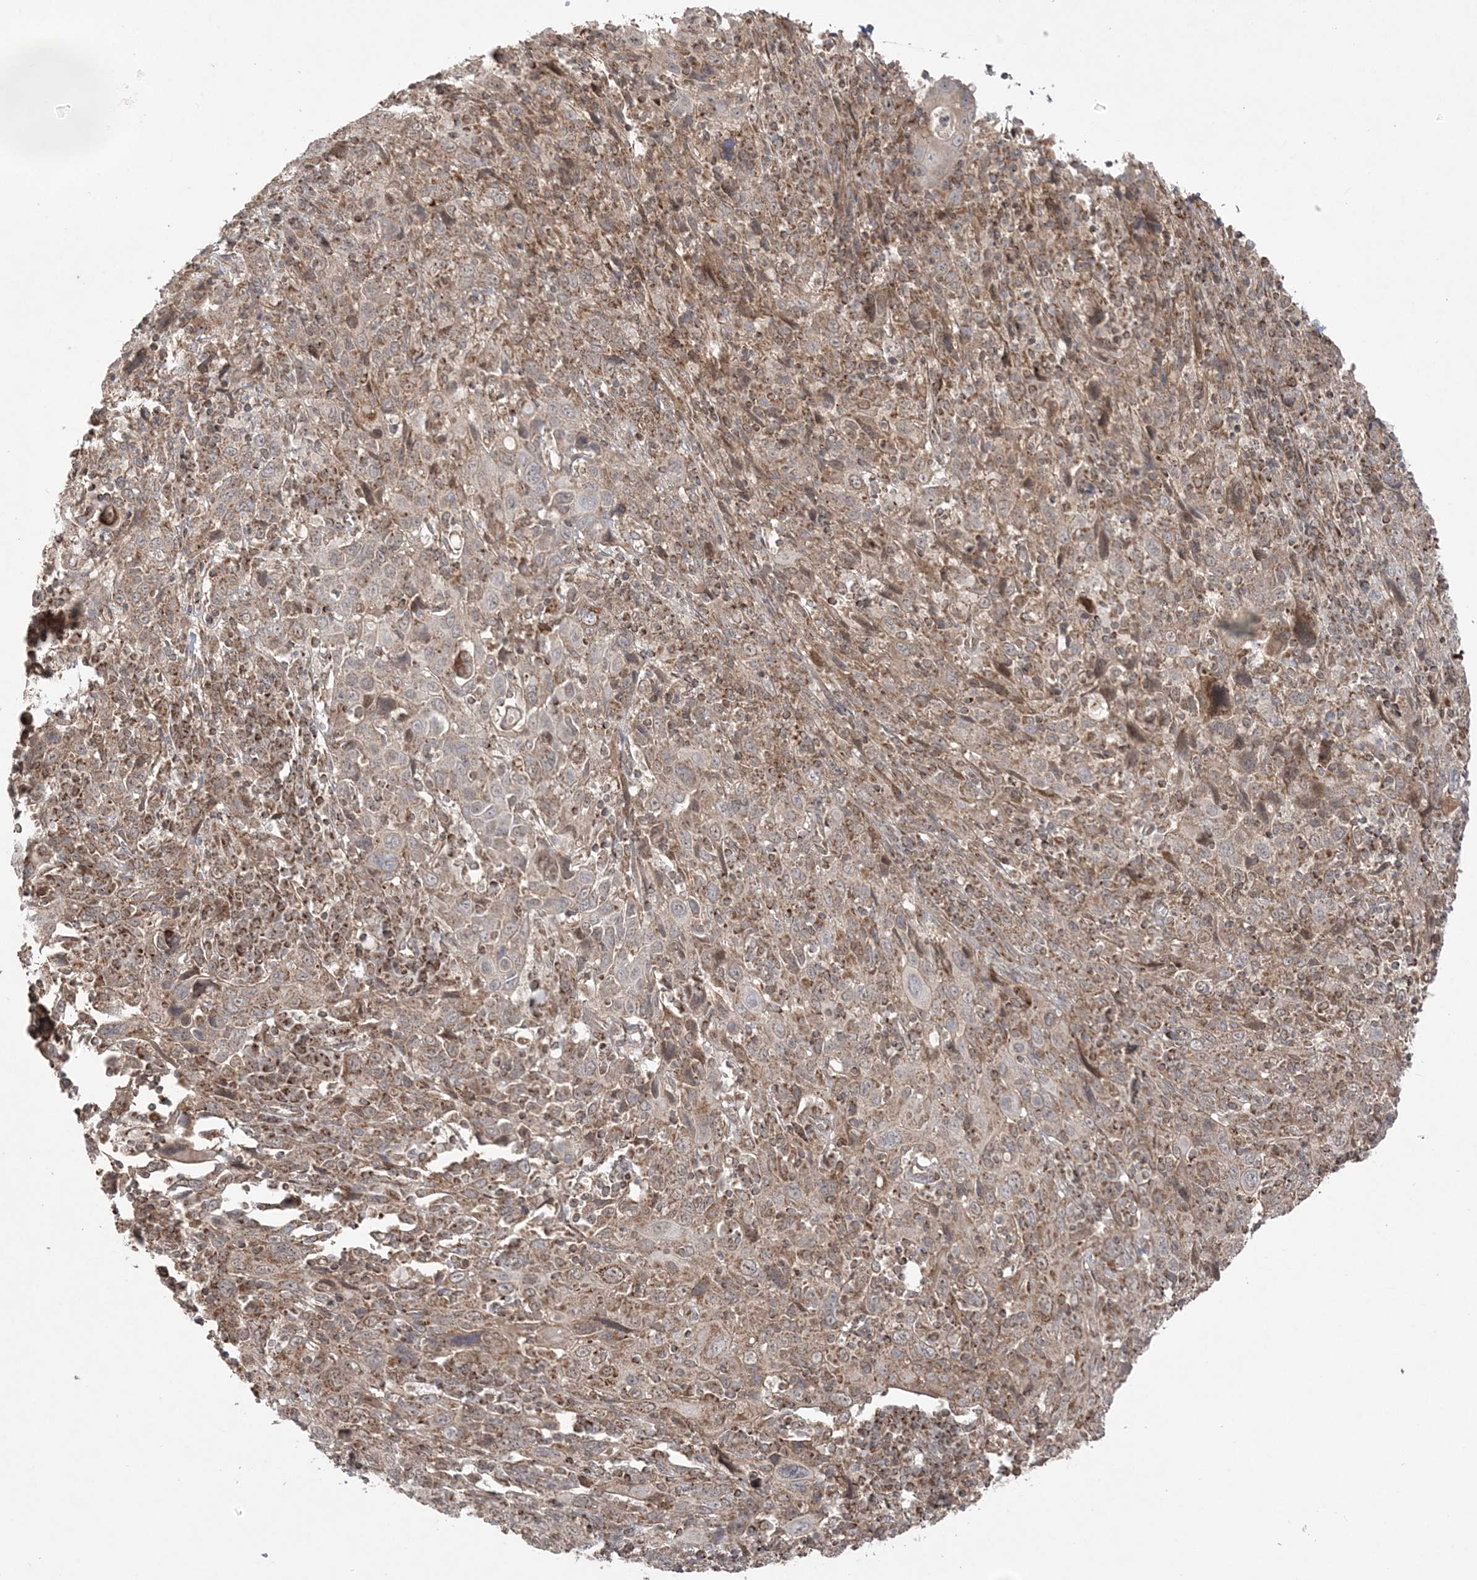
{"staining": {"intensity": "weak", "quantity": ">75%", "location": "cytoplasmic/membranous"}, "tissue": "cervical cancer", "cell_type": "Tumor cells", "image_type": "cancer", "snomed": [{"axis": "morphology", "description": "Squamous cell carcinoma, NOS"}, {"axis": "topography", "description": "Cervix"}], "caption": "Protein staining of cervical cancer (squamous cell carcinoma) tissue shows weak cytoplasmic/membranous expression in about >75% of tumor cells. (DAB (3,3'-diaminobenzidine) IHC, brown staining for protein, blue staining for nuclei).", "gene": "SCLT1", "patient": {"sex": "female", "age": 46}}